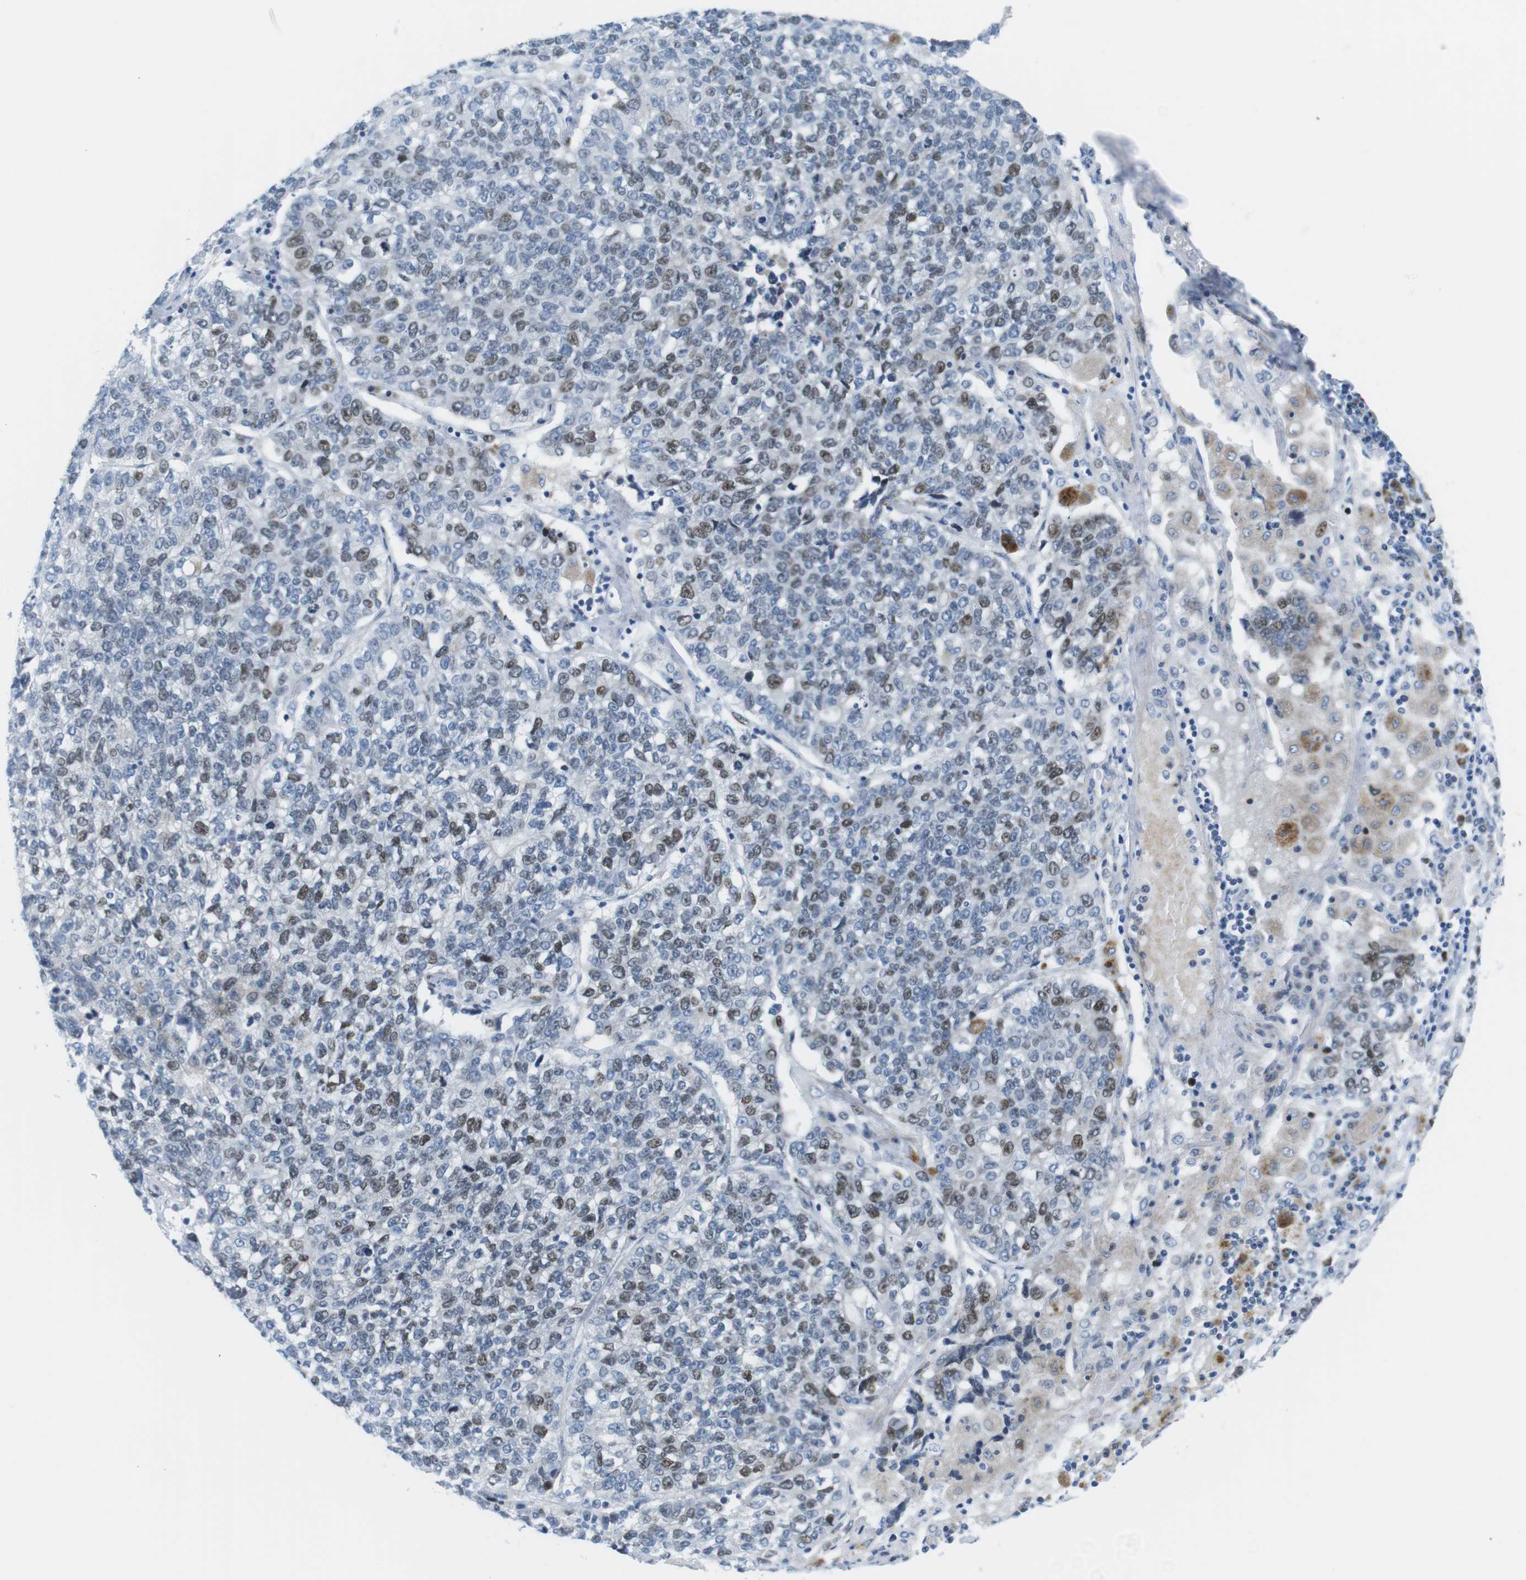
{"staining": {"intensity": "moderate", "quantity": "25%-75%", "location": "nuclear"}, "tissue": "lung cancer", "cell_type": "Tumor cells", "image_type": "cancer", "snomed": [{"axis": "morphology", "description": "Adenocarcinoma, NOS"}, {"axis": "topography", "description": "Lung"}], "caption": "Protein expression analysis of lung adenocarcinoma demonstrates moderate nuclear staining in approximately 25%-75% of tumor cells. The staining is performed using DAB brown chromogen to label protein expression. The nuclei are counter-stained blue using hematoxylin.", "gene": "CHAF1A", "patient": {"sex": "male", "age": 49}}